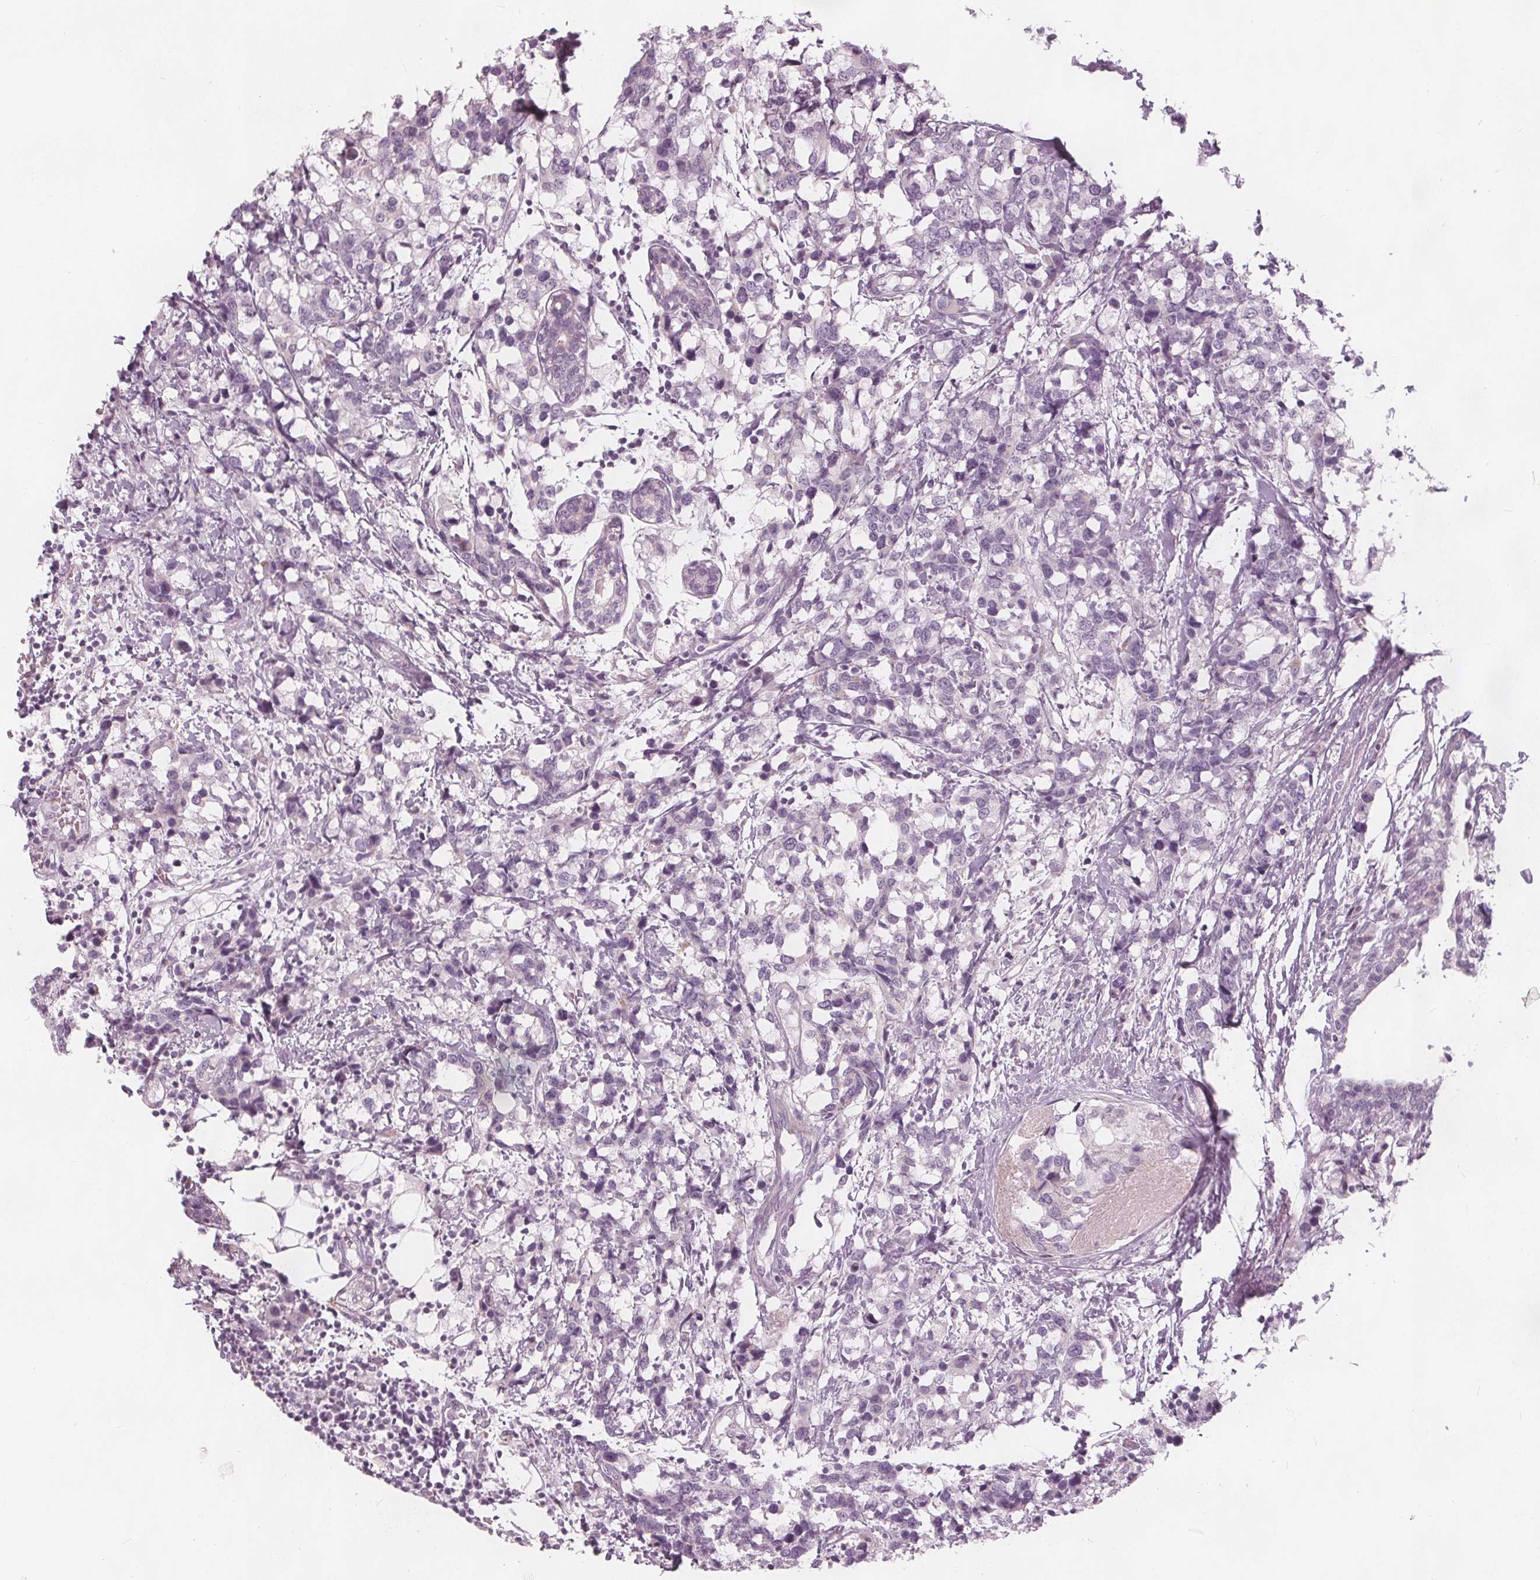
{"staining": {"intensity": "negative", "quantity": "none", "location": "none"}, "tissue": "breast cancer", "cell_type": "Tumor cells", "image_type": "cancer", "snomed": [{"axis": "morphology", "description": "Lobular carcinoma"}, {"axis": "topography", "description": "Breast"}], "caption": "Immunohistochemistry (IHC) photomicrograph of human lobular carcinoma (breast) stained for a protein (brown), which demonstrates no staining in tumor cells.", "gene": "BRSK1", "patient": {"sex": "female", "age": 59}}